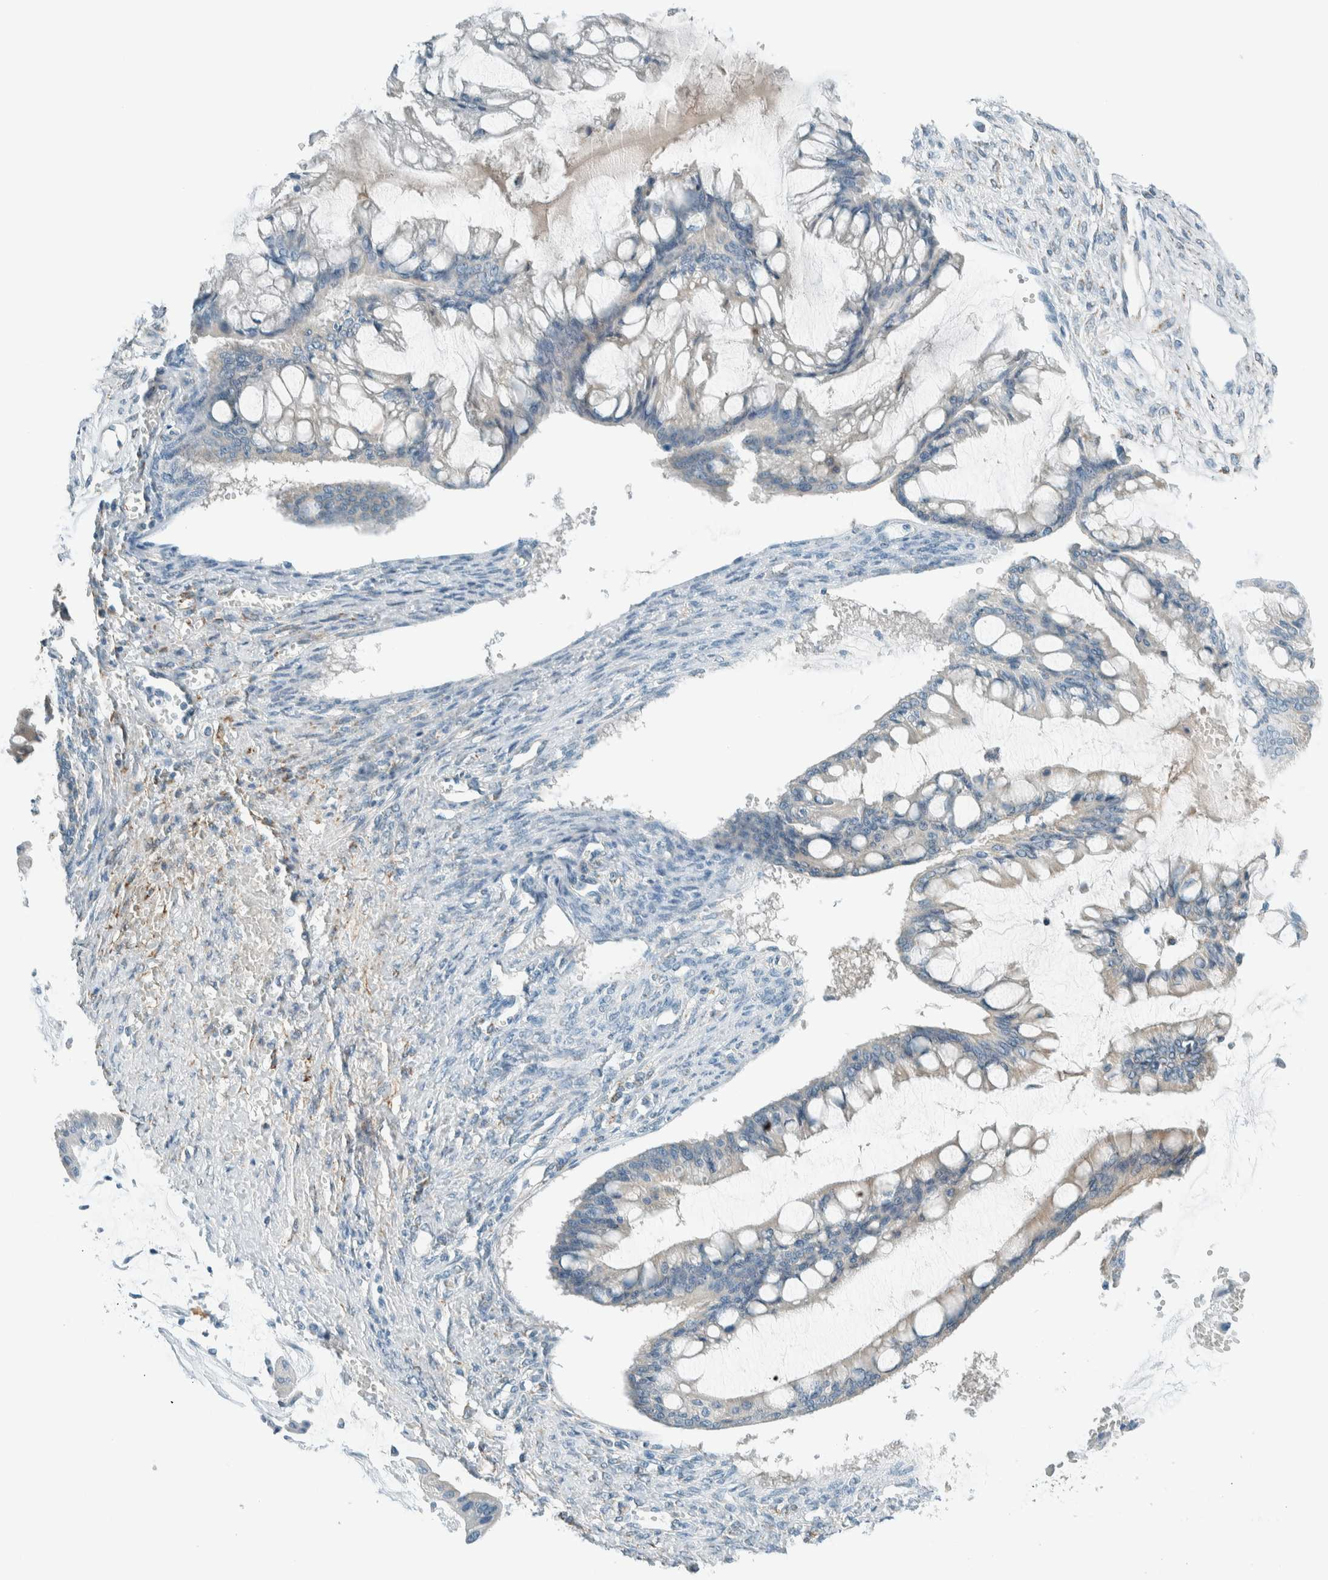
{"staining": {"intensity": "negative", "quantity": "none", "location": "none"}, "tissue": "ovarian cancer", "cell_type": "Tumor cells", "image_type": "cancer", "snomed": [{"axis": "morphology", "description": "Cystadenocarcinoma, mucinous, NOS"}, {"axis": "topography", "description": "Ovary"}], "caption": "DAB immunohistochemical staining of human mucinous cystadenocarcinoma (ovarian) exhibits no significant positivity in tumor cells.", "gene": "ALDH7A1", "patient": {"sex": "female", "age": 73}}